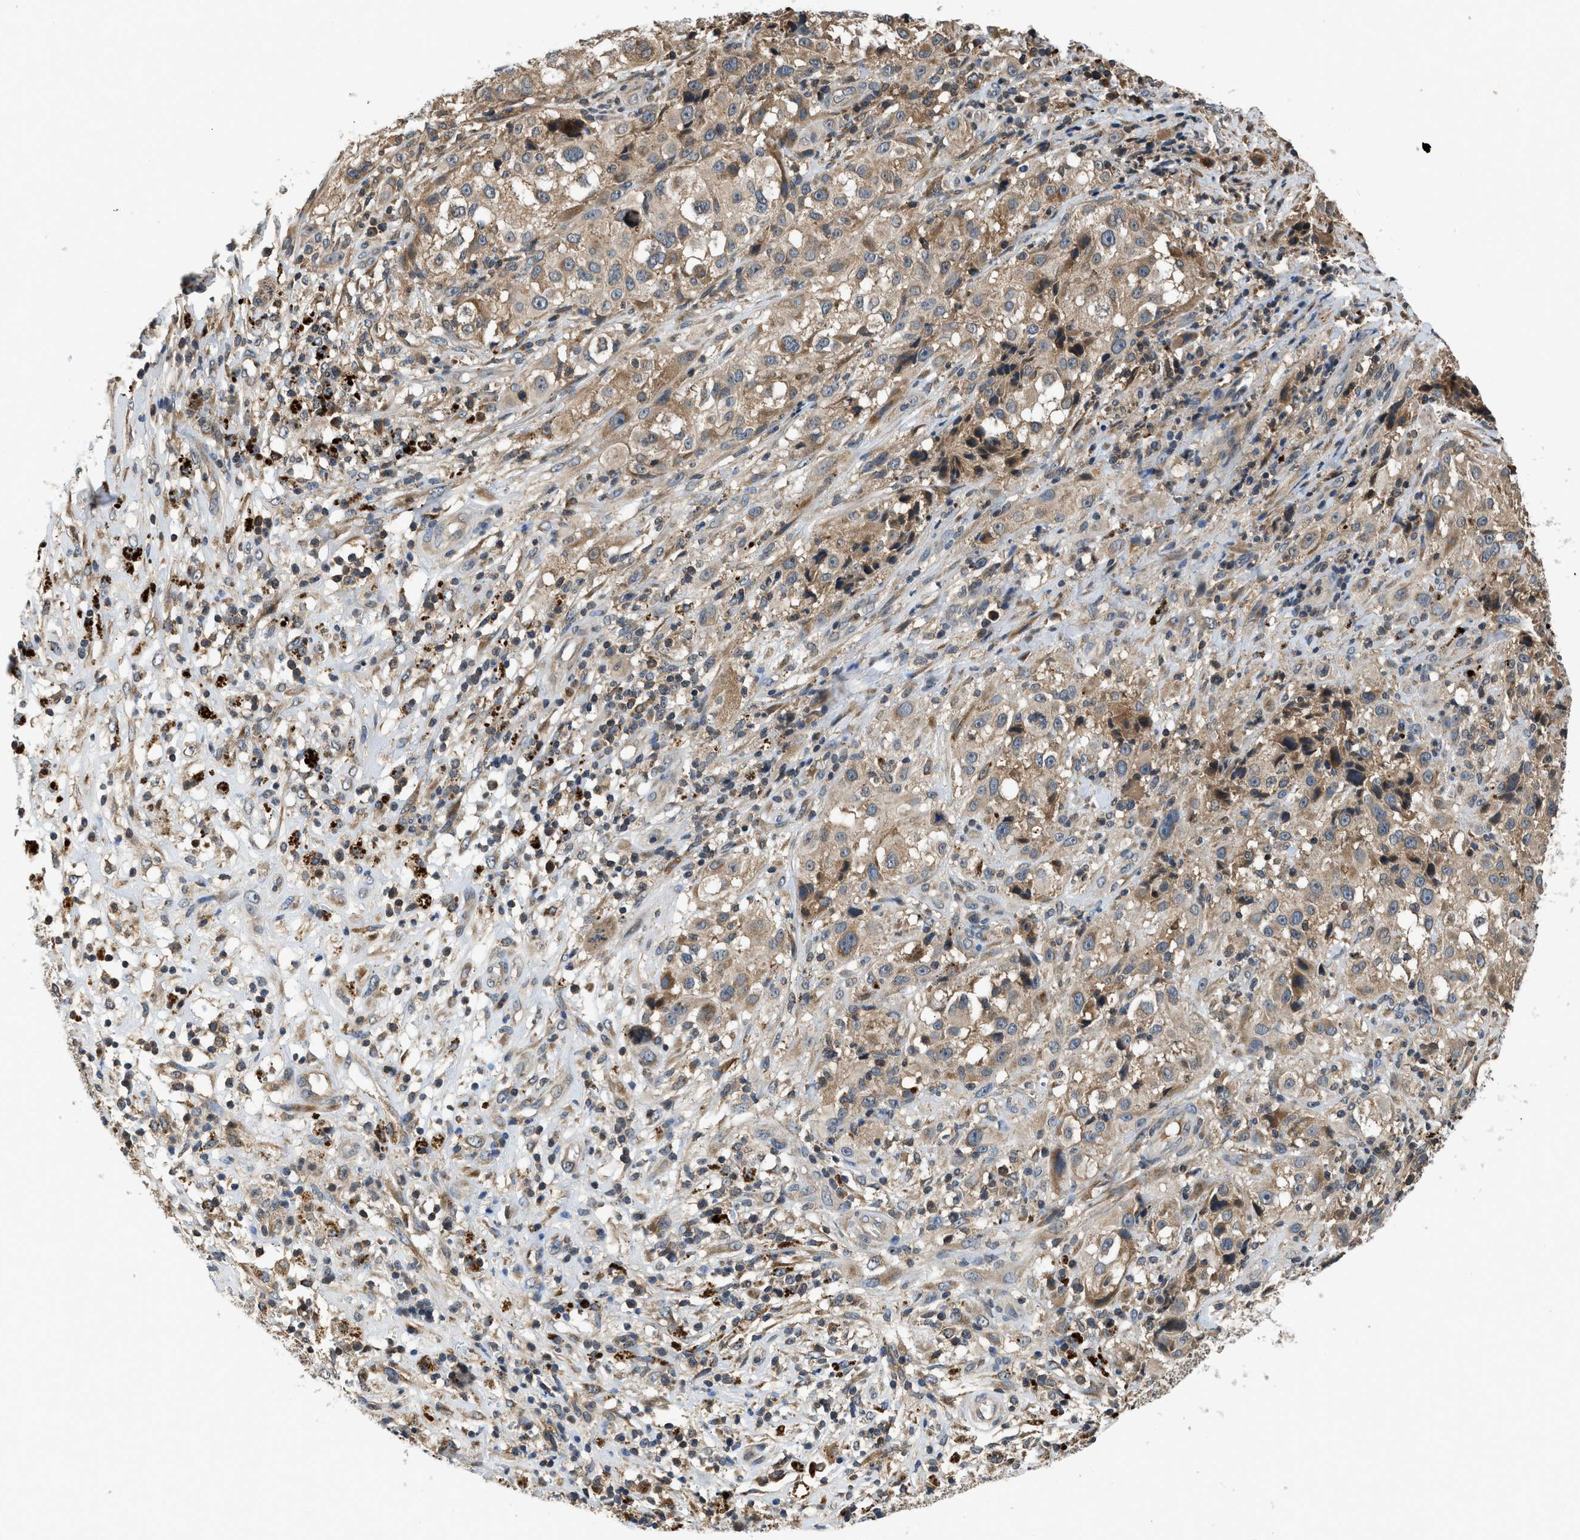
{"staining": {"intensity": "moderate", "quantity": ">75%", "location": "cytoplasmic/membranous"}, "tissue": "melanoma", "cell_type": "Tumor cells", "image_type": "cancer", "snomed": [{"axis": "morphology", "description": "Necrosis, NOS"}, {"axis": "morphology", "description": "Malignant melanoma, NOS"}, {"axis": "topography", "description": "Skin"}], "caption": "Approximately >75% of tumor cells in malignant melanoma reveal moderate cytoplasmic/membranous protein positivity as visualized by brown immunohistochemical staining.", "gene": "PAFAH2", "patient": {"sex": "female", "age": 87}}